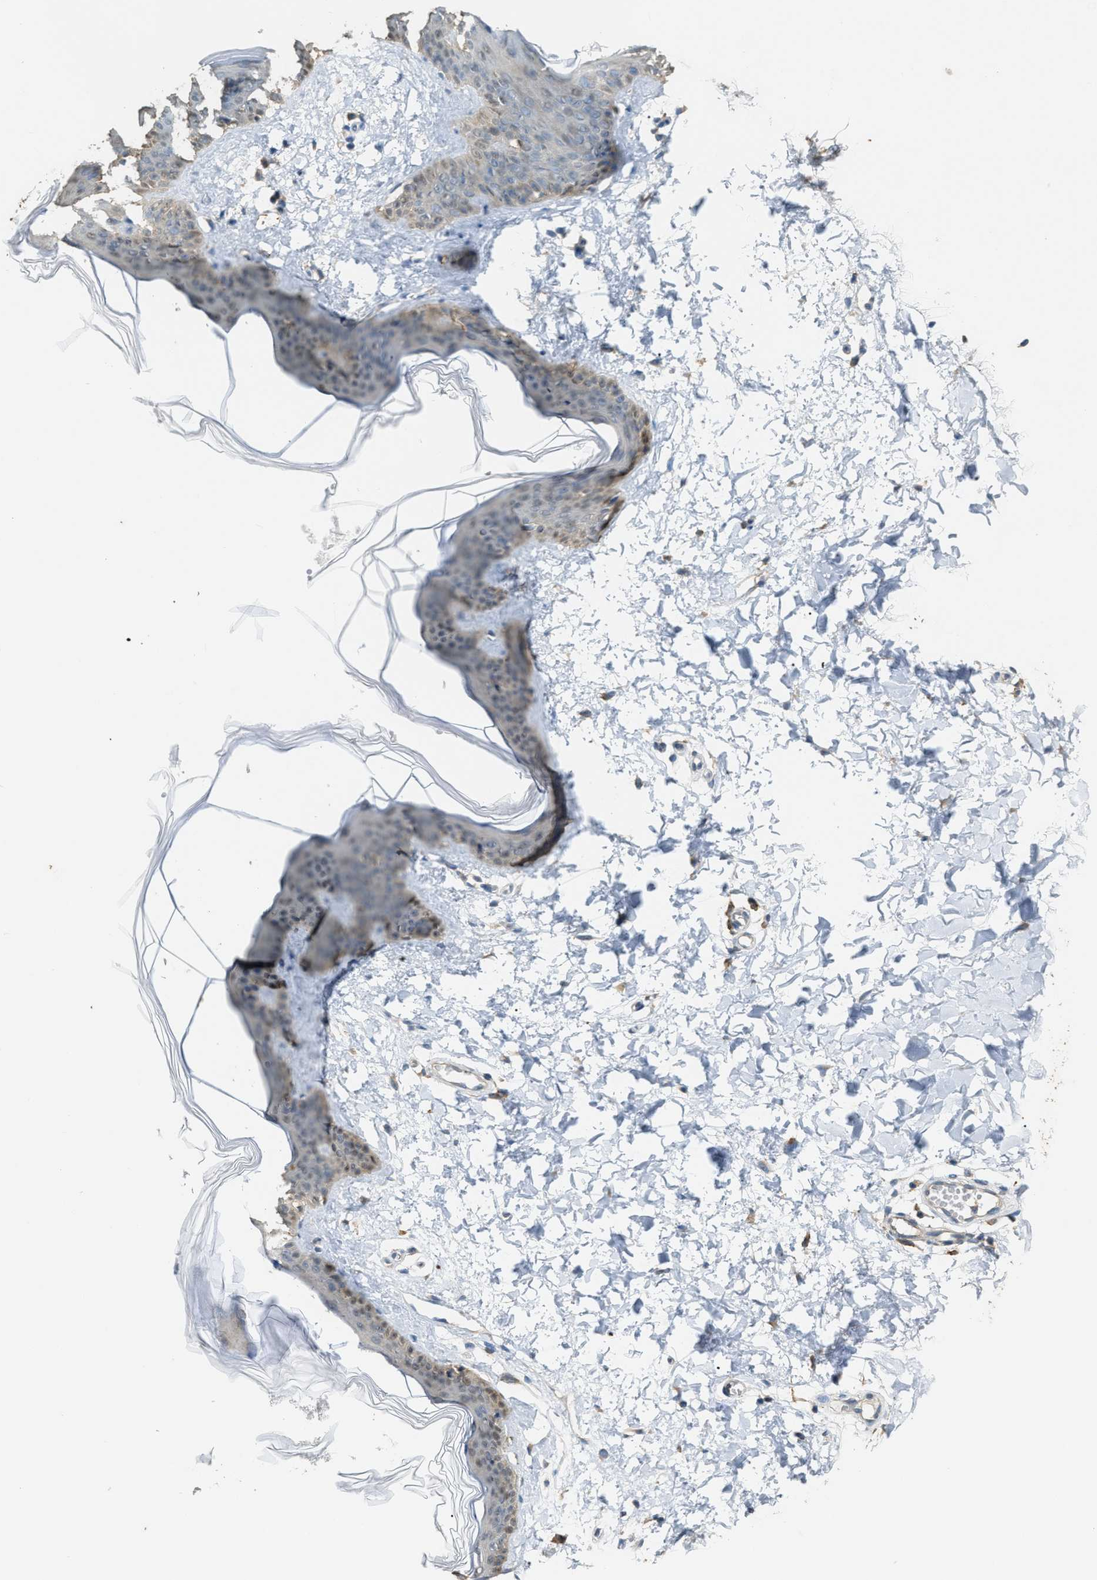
{"staining": {"intensity": "moderate", "quantity": ">75%", "location": "cytoplasmic/membranous"}, "tissue": "skin", "cell_type": "Fibroblasts", "image_type": "normal", "snomed": [{"axis": "morphology", "description": "Normal tissue, NOS"}, {"axis": "topography", "description": "Skin"}], "caption": "This is an image of IHC staining of unremarkable skin, which shows moderate positivity in the cytoplasmic/membranous of fibroblasts.", "gene": "GCN1", "patient": {"sex": "female", "age": 17}}